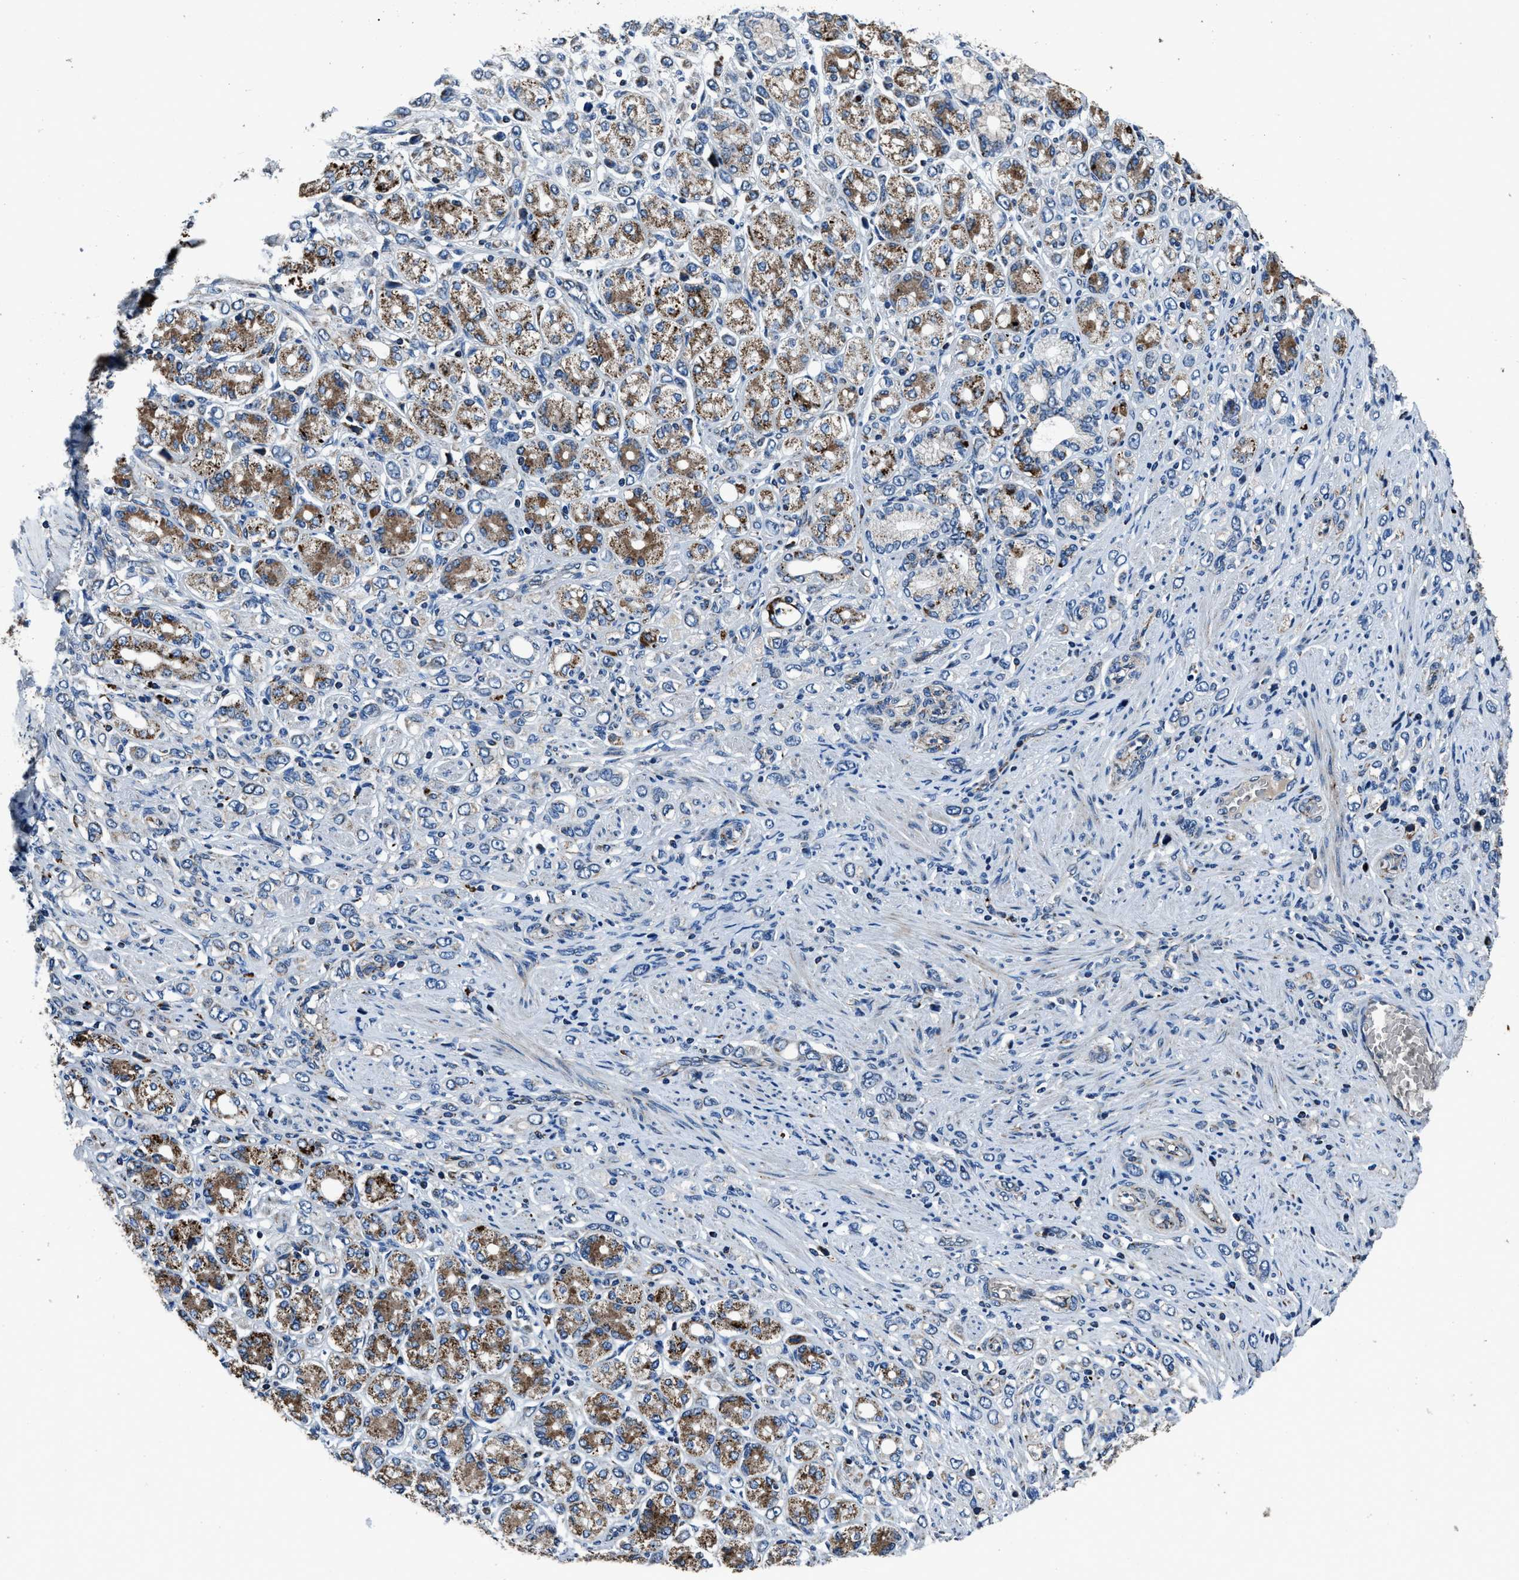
{"staining": {"intensity": "negative", "quantity": "none", "location": "none"}, "tissue": "stomach cancer", "cell_type": "Tumor cells", "image_type": "cancer", "snomed": [{"axis": "morphology", "description": "Adenocarcinoma, NOS"}, {"axis": "topography", "description": "Stomach"}], "caption": "DAB (3,3'-diaminobenzidine) immunohistochemical staining of human stomach cancer displays no significant positivity in tumor cells.", "gene": "OGDH", "patient": {"sex": "female", "age": 65}}